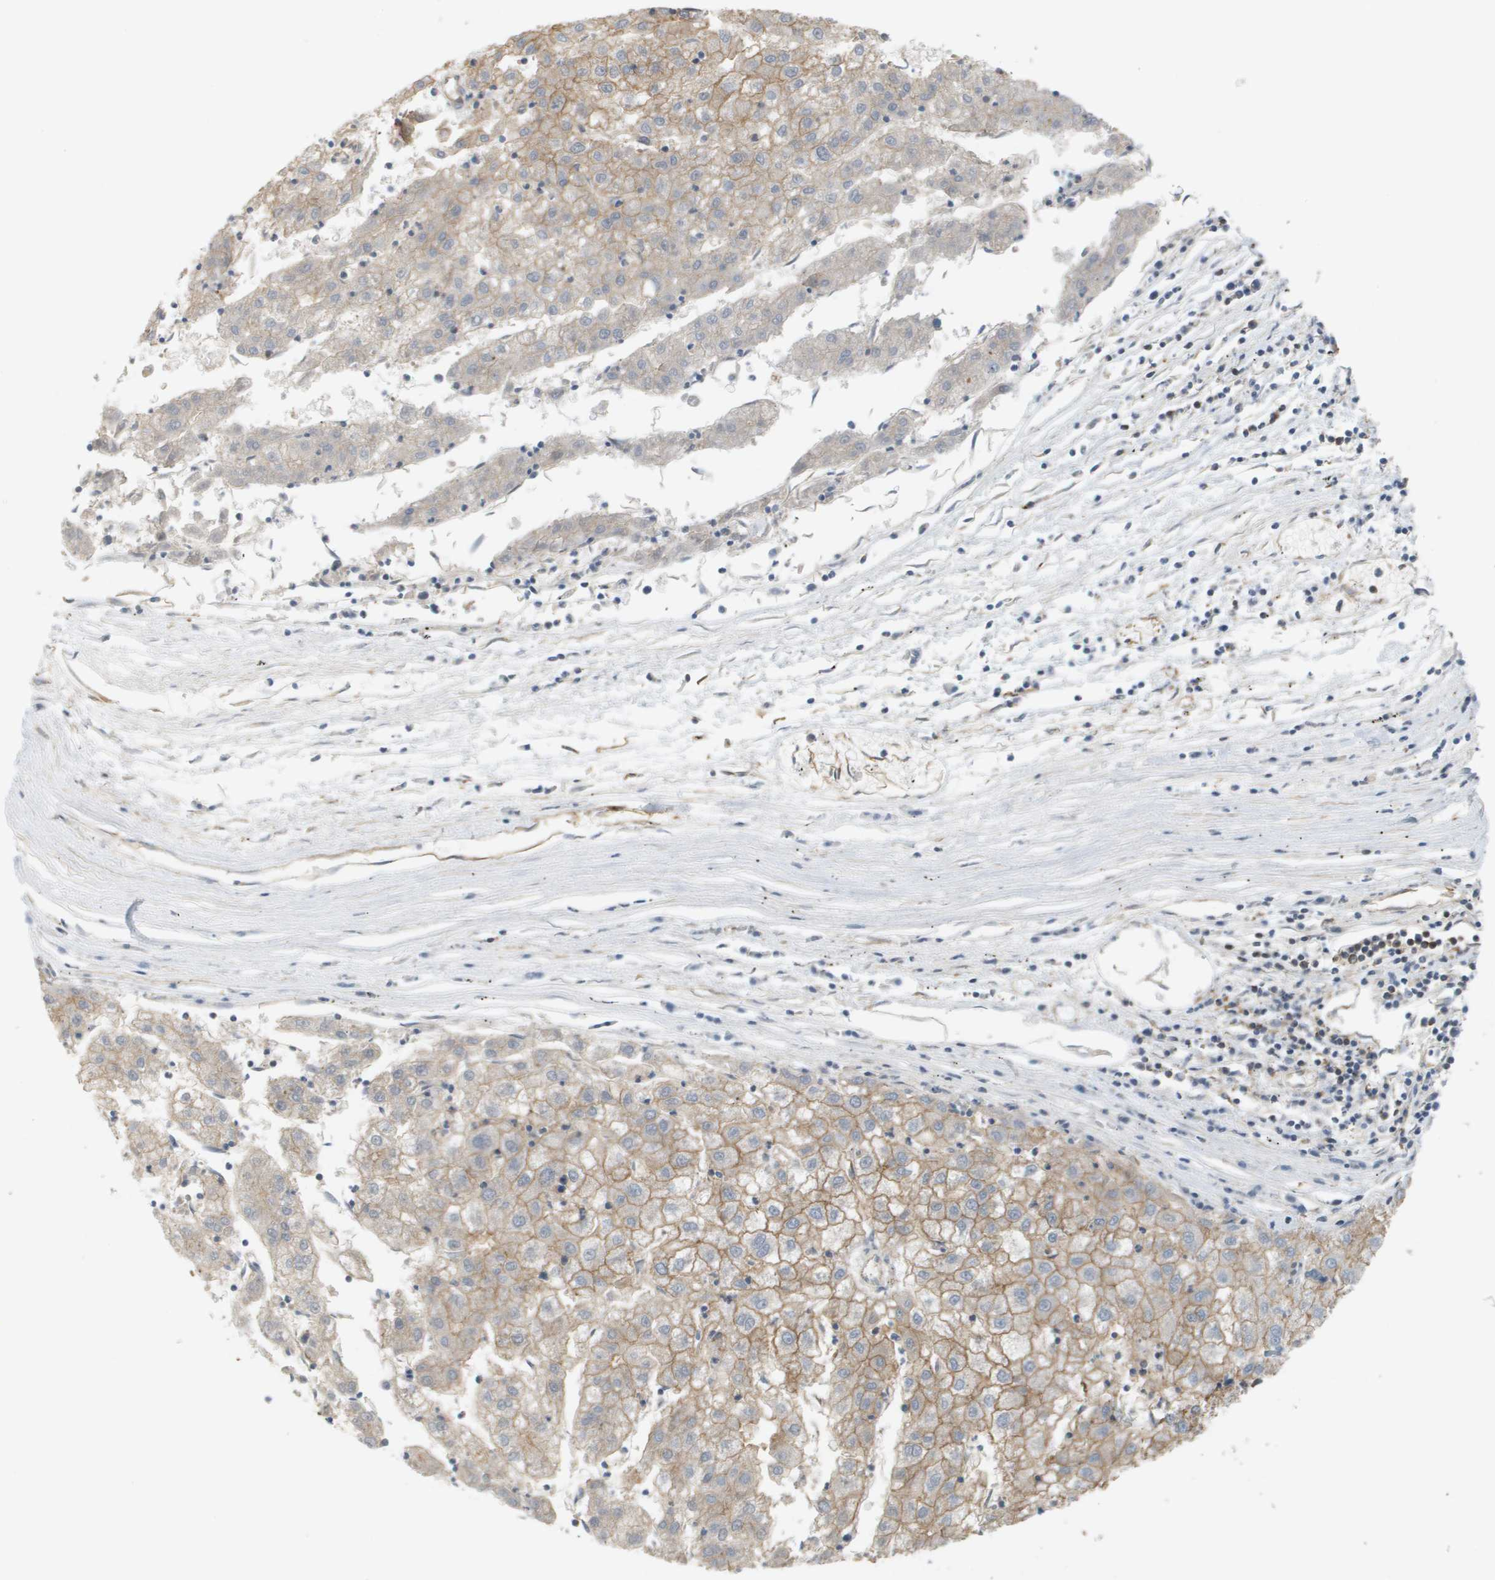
{"staining": {"intensity": "weak", "quantity": ">75%", "location": "cytoplasmic/membranous"}, "tissue": "liver cancer", "cell_type": "Tumor cells", "image_type": "cancer", "snomed": [{"axis": "morphology", "description": "Carcinoma, Hepatocellular, NOS"}, {"axis": "topography", "description": "Liver"}], "caption": "Liver cancer (hepatocellular carcinoma) stained for a protein exhibits weak cytoplasmic/membranous positivity in tumor cells. (brown staining indicates protein expression, while blue staining denotes nuclei).", "gene": "SGMS2", "patient": {"sex": "male", "age": 72}}